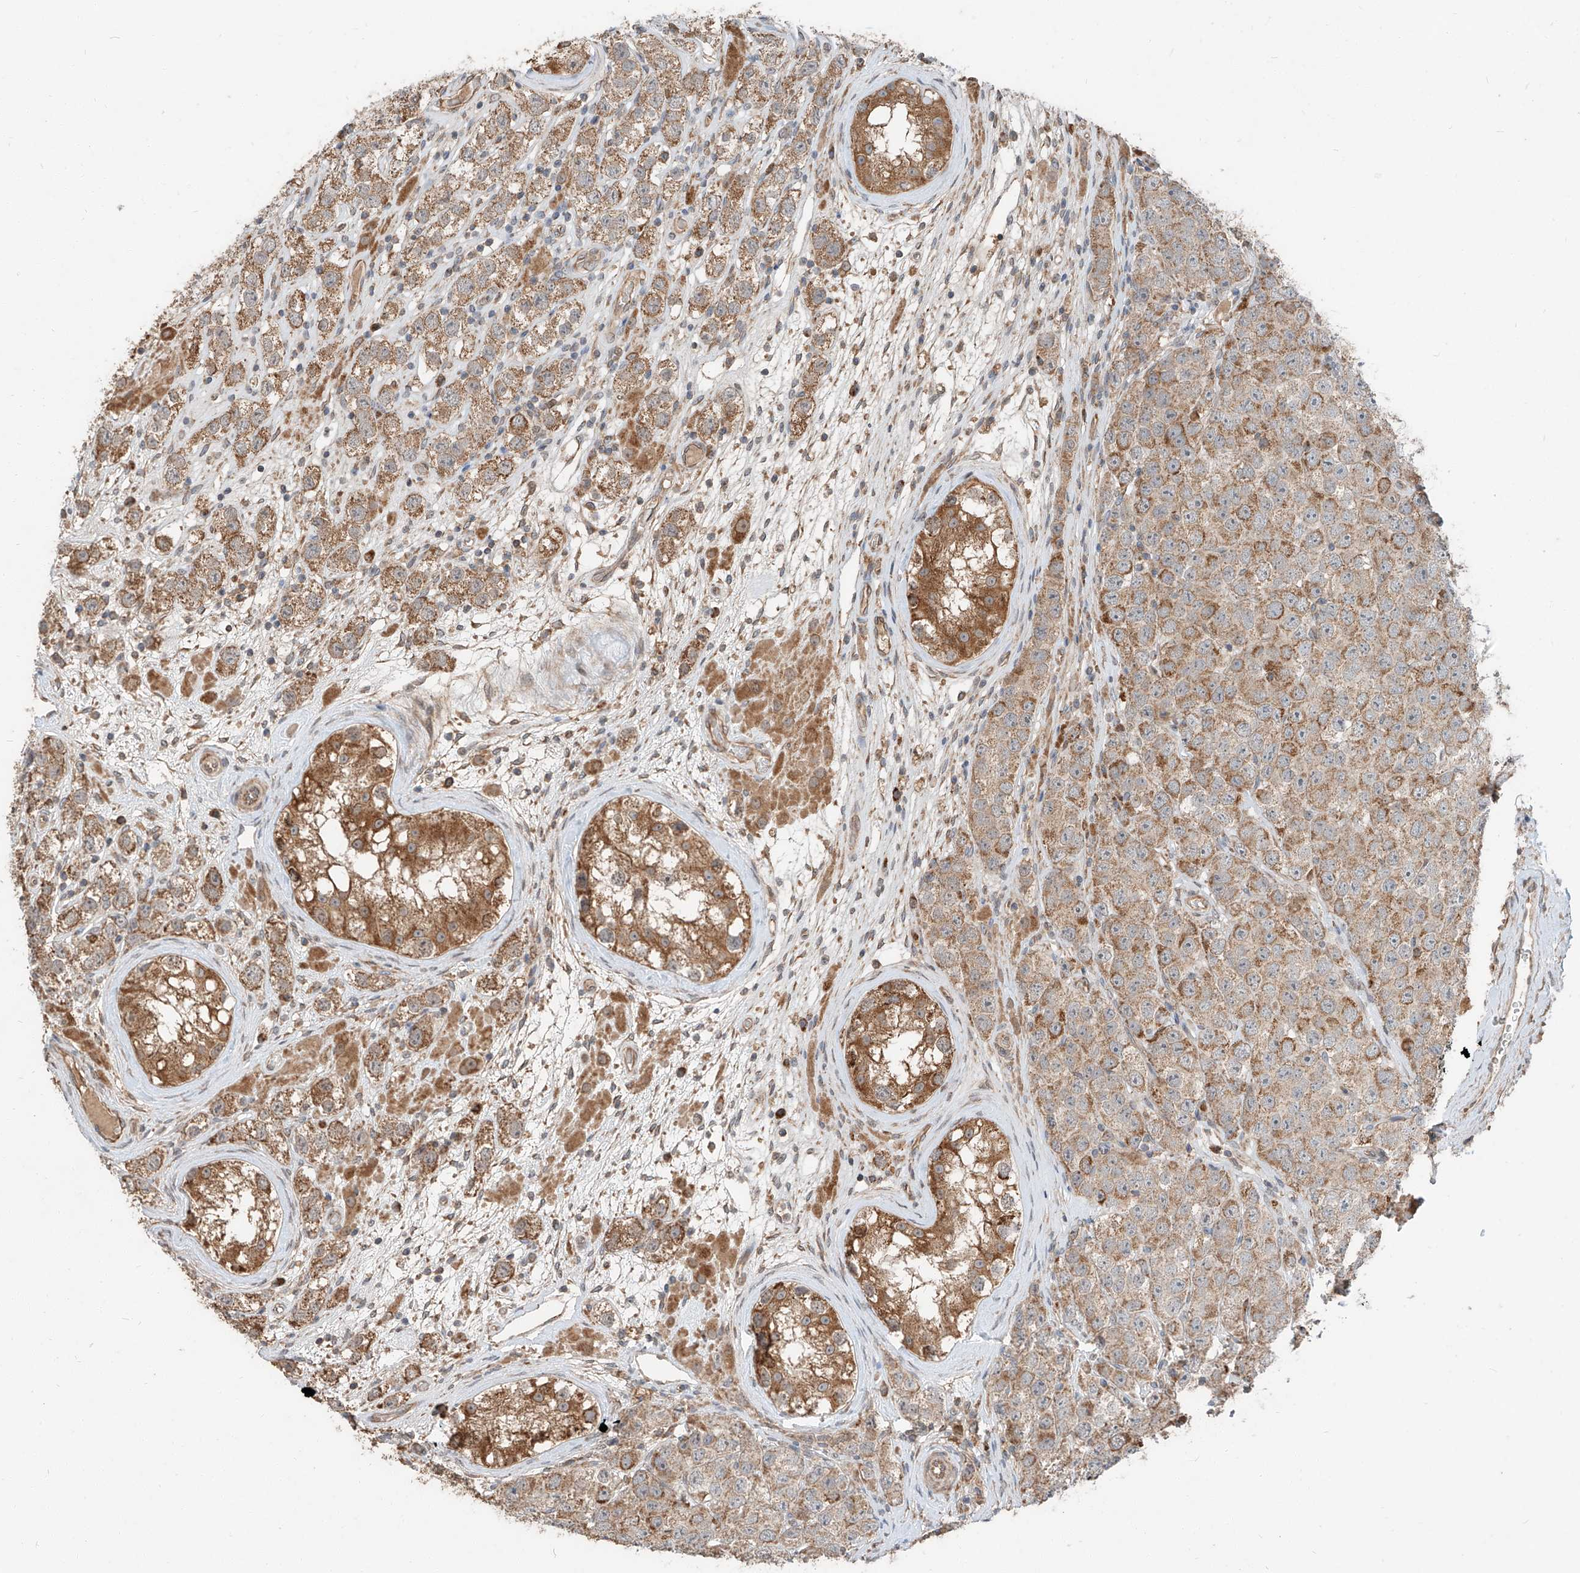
{"staining": {"intensity": "moderate", "quantity": ">75%", "location": "cytoplasmic/membranous"}, "tissue": "testis cancer", "cell_type": "Tumor cells", "image_type": "cancer", "snomed": [{"axis": "morphology", "description": "Seminoma, NOS"}, {"axis": "topography", "description": "Testis"}], "caption": "Human testis cancer (seminoma) stained for a protein (brown) shows moderate cytoplasmic/membranous positive positivity in about >75% of tumor cells.", "gene": "STX19", "patient": {"sex": "male", "age": 28}}